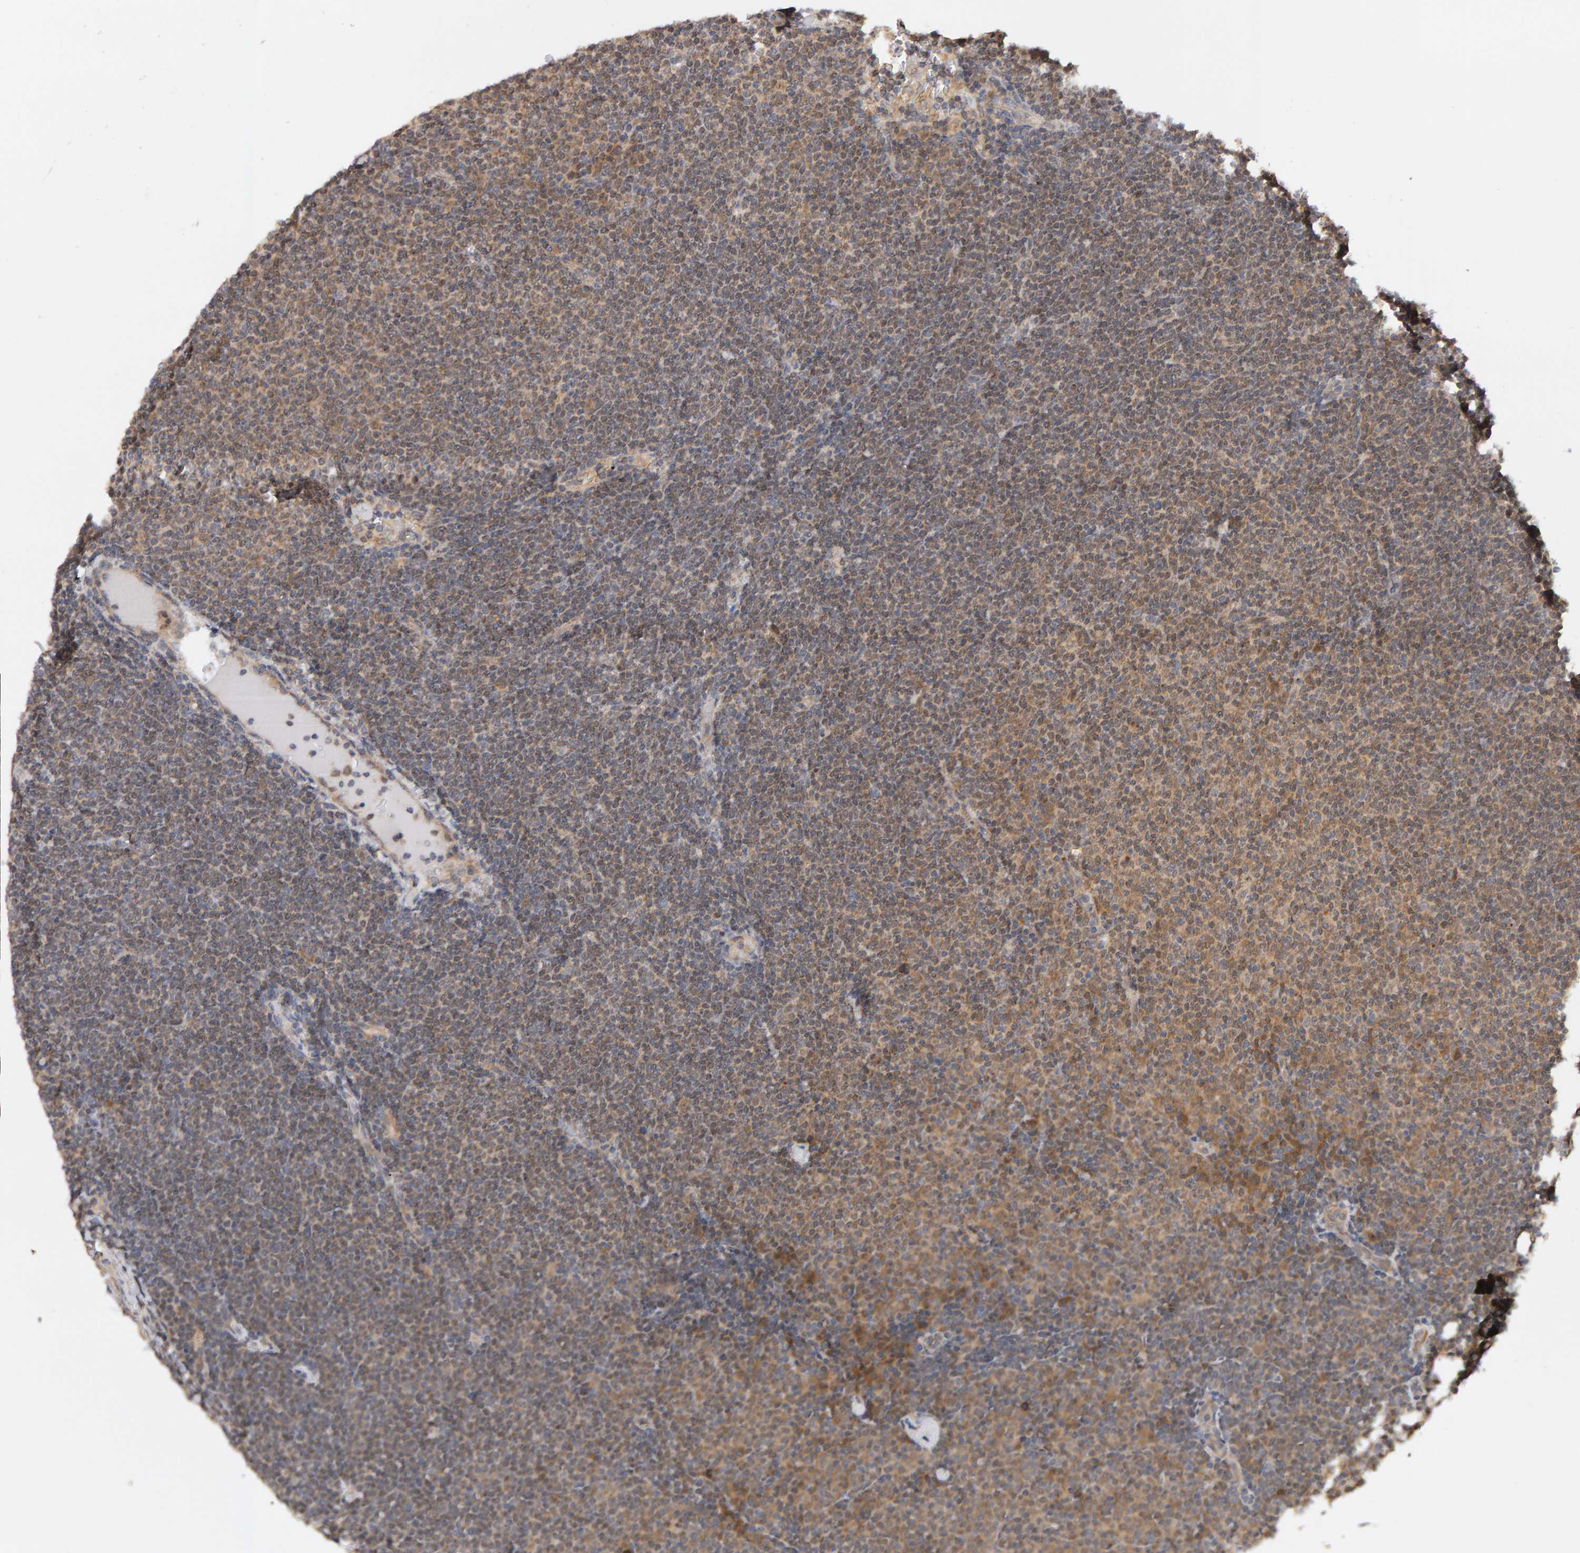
{"staining": {"intensity": "weak", "quantity": ">75%", "location": "cytoplasmic/membranous"}, "tissue": "lymphoma", "cell_type": "Tumor cells", "image_type": "cancer", "snomed": [{"axis": "morphology", "description": "Malignant lymphoma, non-Hodgkin's type, Low grade"}, {"axis": "topography", "description": "Lymph node"}], "caption": "A high-resolution micrograph shows immunohistochemistry (IHC) staining of lymphoma, which displays weak cytoplasmic/membranous expression in approximately >75% of tumor cells. The staining is performed using DAB (3,3'-diaminobenzidine) brown chromogen to label protein expression. The nuclei are counter-stained blue using hematoxylin.", "gene": "DNAJC7", "patient": {"sex": "female", "age": 53}}